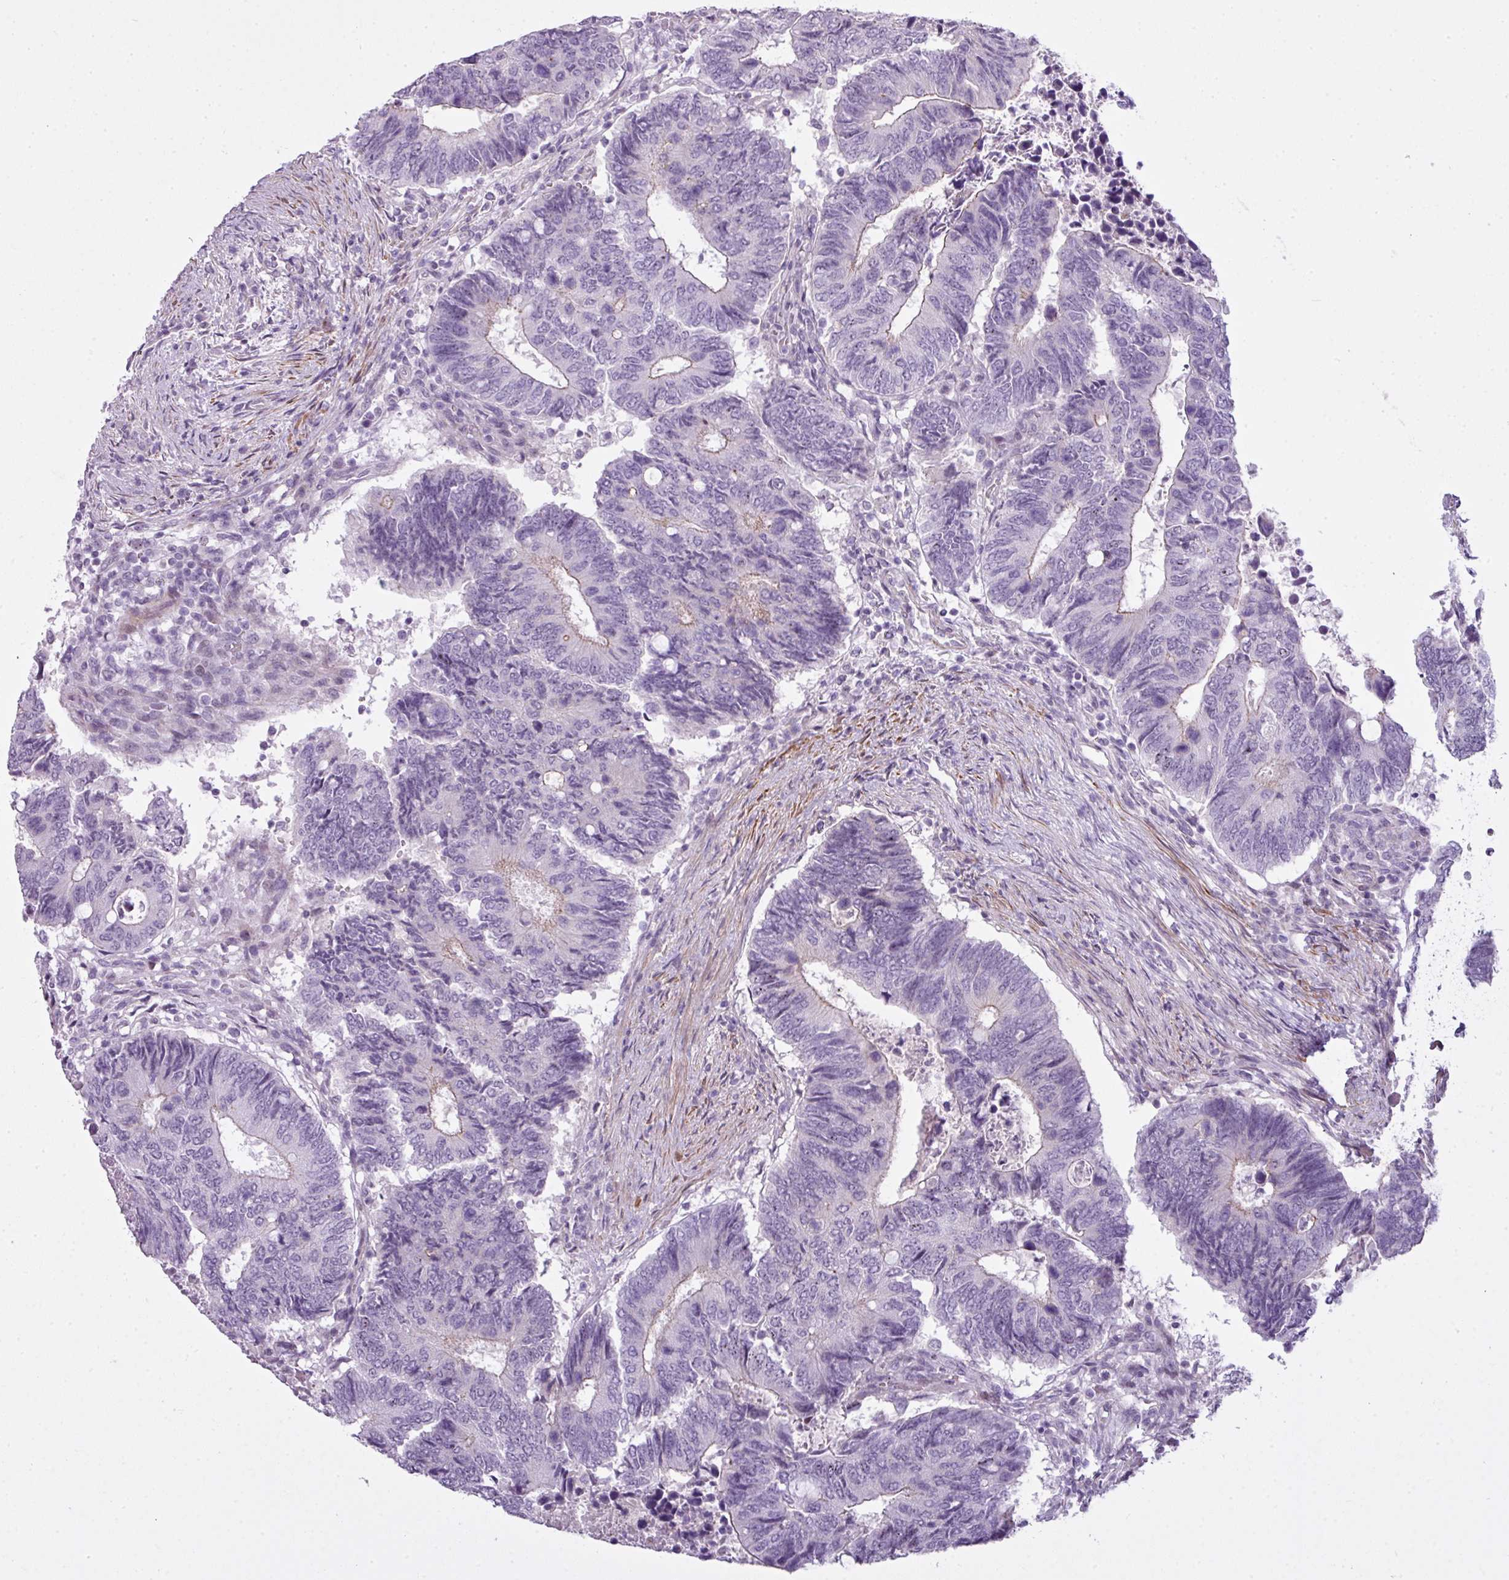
{"staining": {"intensity": "negative", "quantity": "none", "location": "none"}, "tissue": "colorectal cancer", "cell_type": "Tumor cells", "image_type": "cancer", "snomed": [{"axis": "morphology", "description": "Adenocarcinoma, NOS"}, {"axis": "topography", "description": "Colon"}], "caption": "The image shows no staining of tumor cells in adenocarcinoma (colorectal).", "gene": "ZNF688", "patient": {"sex": "male", "age": 87}}